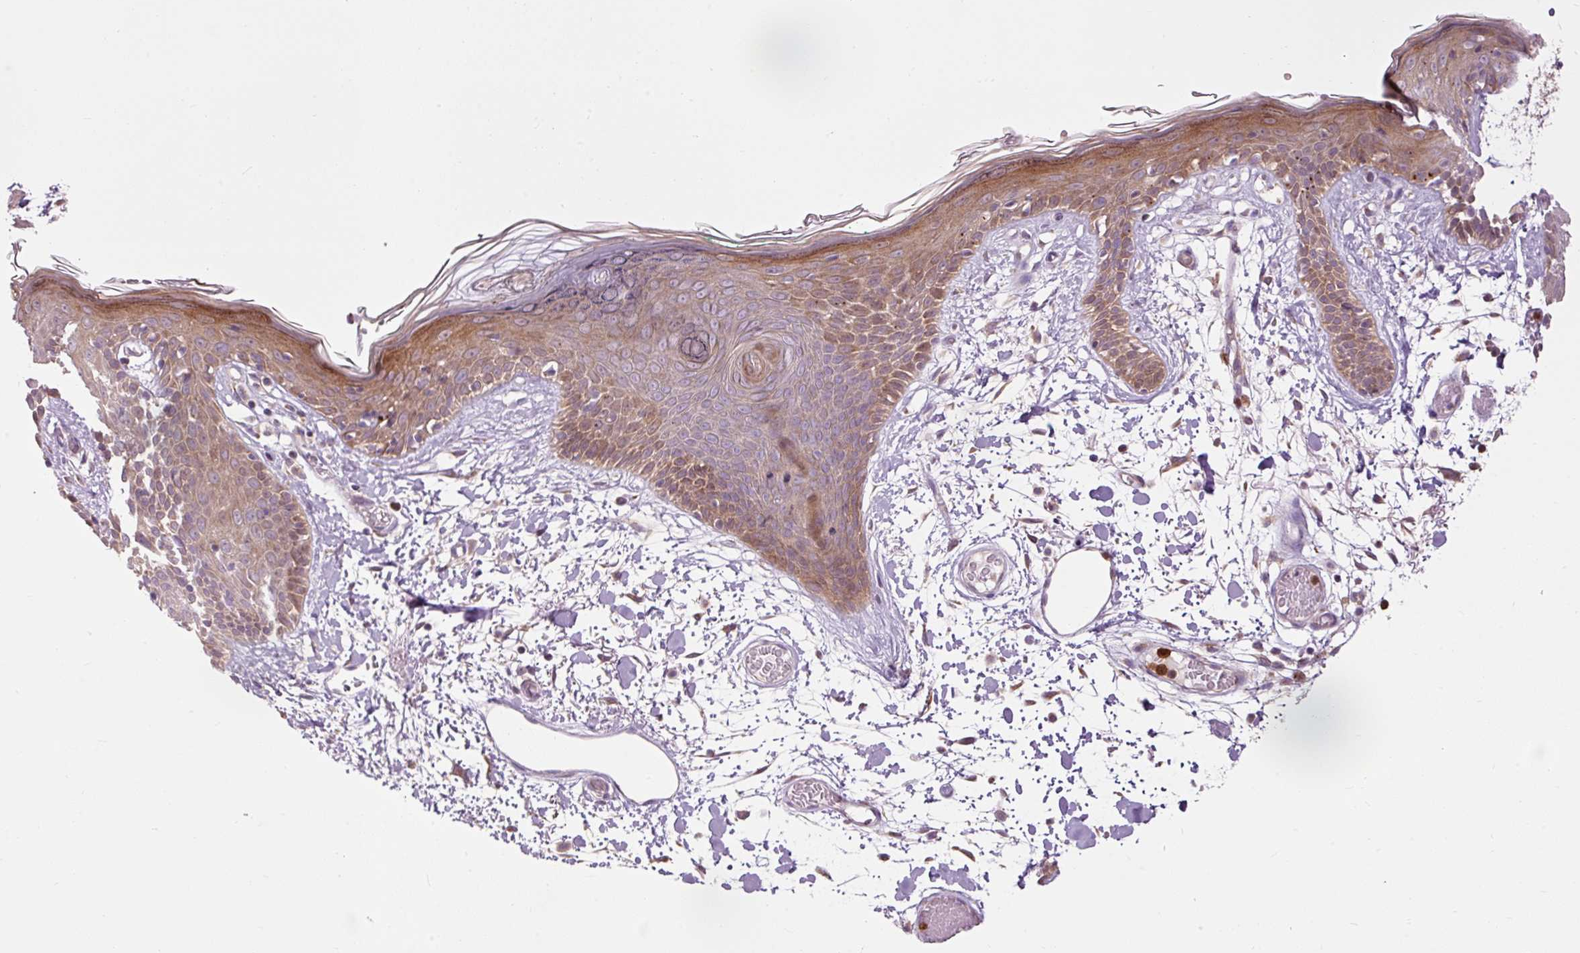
{"staining": {"intensity": "negative", "quantity": "none", "location": "none"}, "tissue": "skin", "cell_type": "Fibroblasts", "image_type": "normal", "snomed": [{"axis": "morphology", "description": "Normal tissue, NOS"}, {"axis": "topography", "description": "Skin"}], "caption": "Immunohistochemistry histopathology image of normal skin stained for a protein (brown), which demonstrates no positivity in fibroblasts. Brightfield microscopy of immunohistochemistry (IHC) stained with DAB (3,3'-diaminobenzidine) (brown) and hematoxylin (blue), captured at high magnification.", "gene": "PRDX5", "patient": {"sex": "male", "age": 79}}